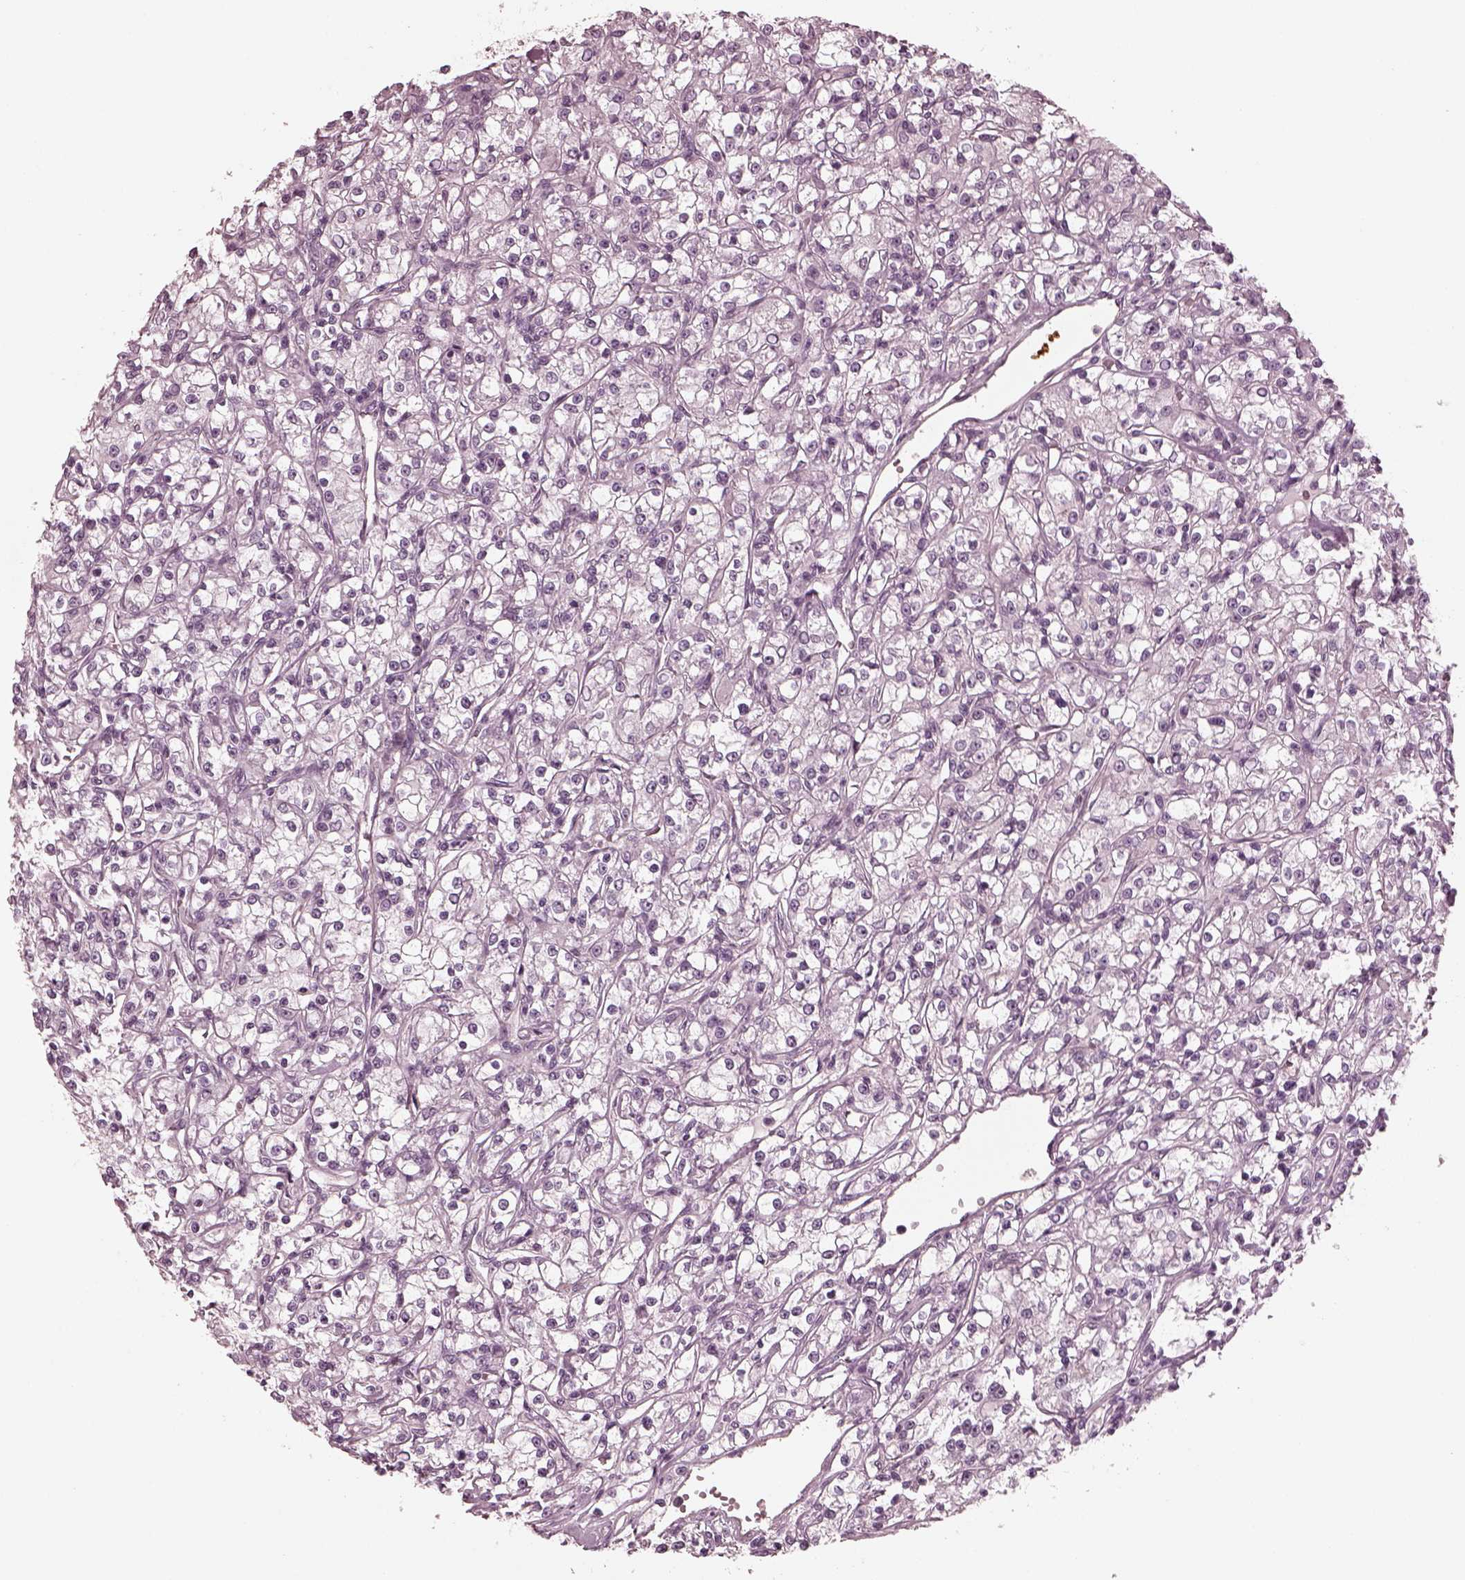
{"staining": {"intensity": "negative", "quantity": "none", "location": "none"}, "tissue": "renal cancer", "cell_type": "Tumor cells", "image_type": "cancer", "snomed": [{"axis": "morphology", "description": "Adenocarcinoma, NOS"}, {"axis": "topography", "description": "Kidney"}], "caption": "Human adenocarcinoma (renal) stained for a protein using immunohistochemistry reveals no positivity in tumor cells.", "gene": "KIF6", "patient": {"sex": "female", "age": 59}}